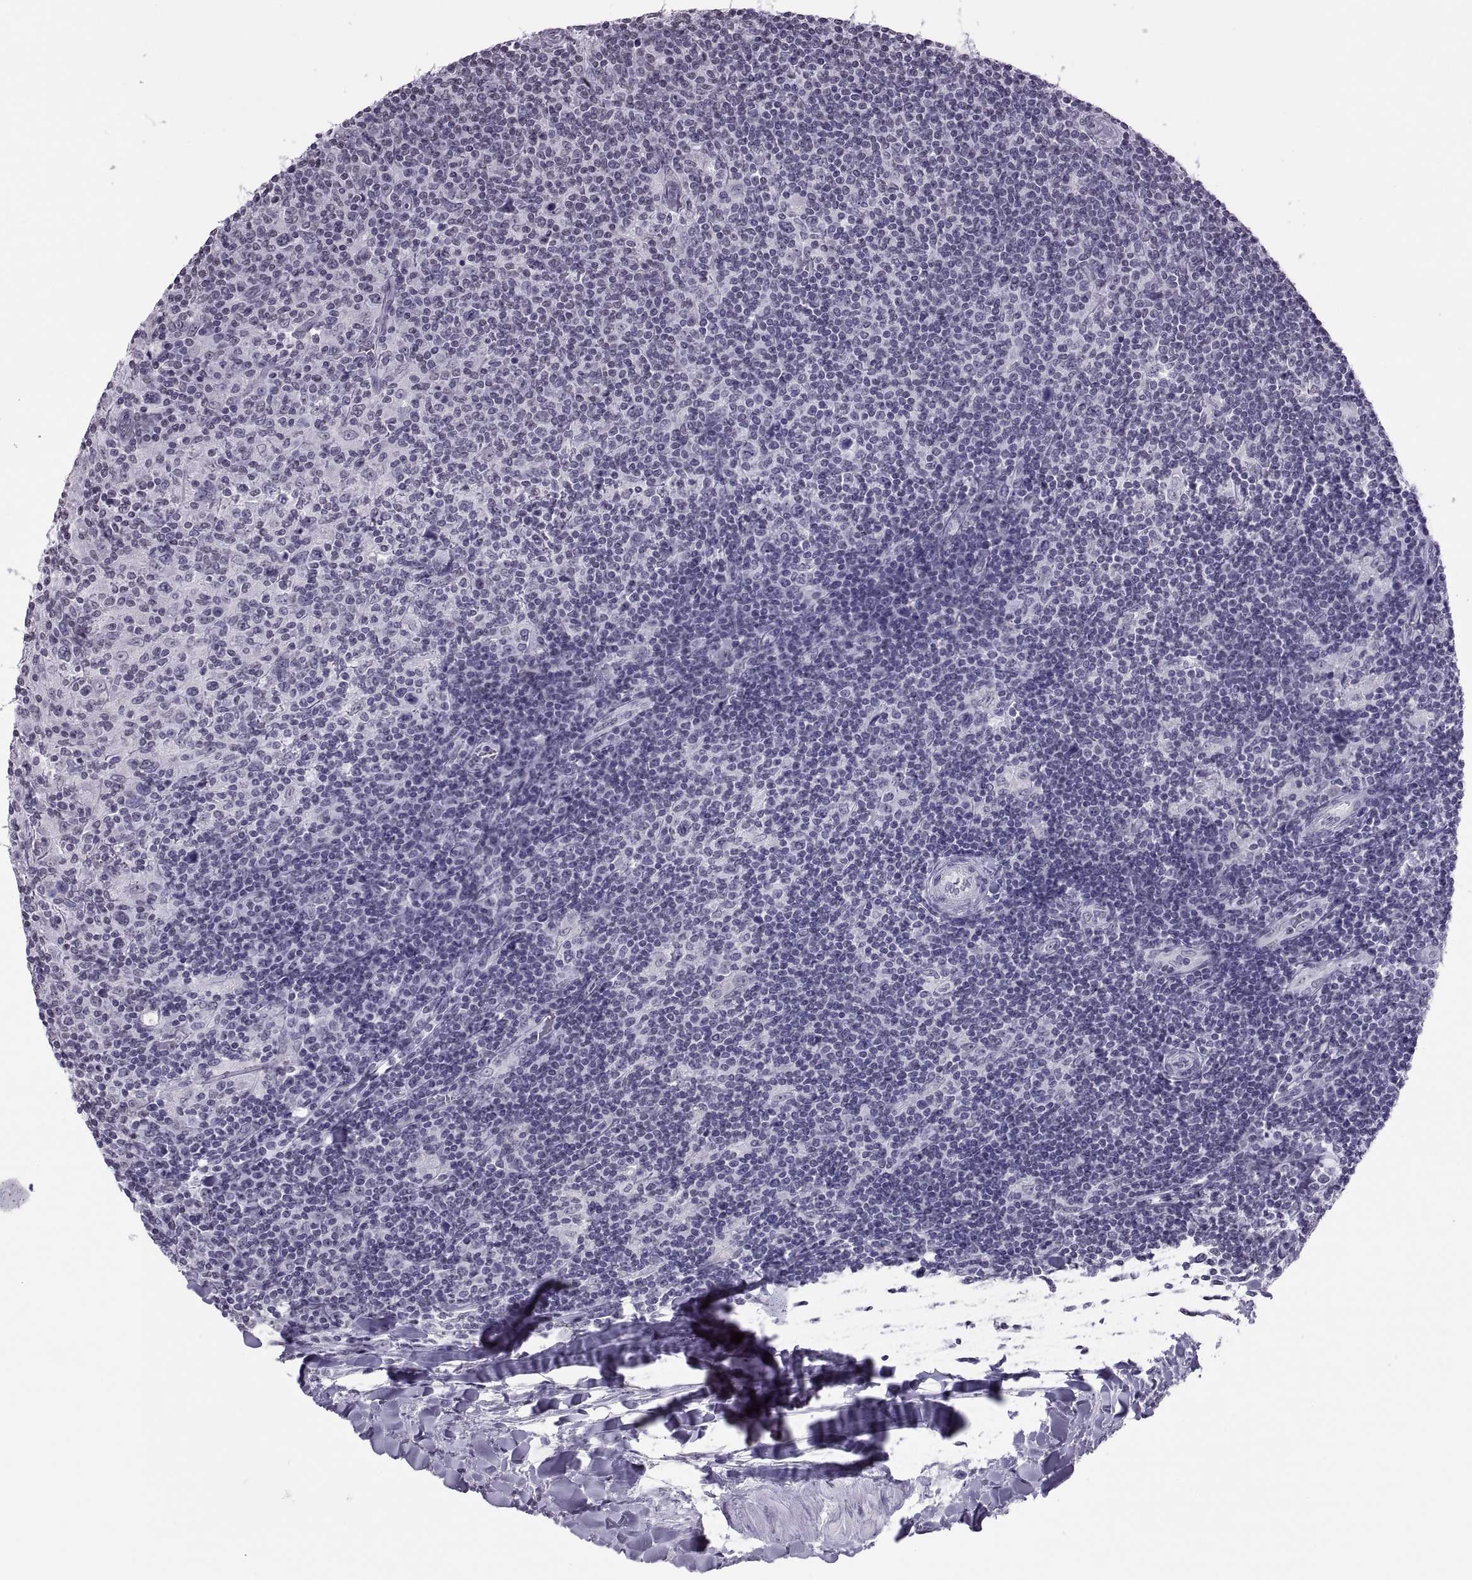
{"staining": {"intensity": "negative", "quantity": "none", "location": "none"}, "tissue": "lymphoma", "cell_type": "Tumor cells", "image_type": "cancer", "snomed": [{"axis": "morphology", "description": "Hodgkin's disease, NOS"}, {"axis": "topography", "description": "Lymph node"}], "caption": "DAB immunohistochemical staining of human Hodgkin's disease exhibits no significant expression in tumor cells.", "gene": "CARTPT", "patient": {"sex": "male", "age": 40}}